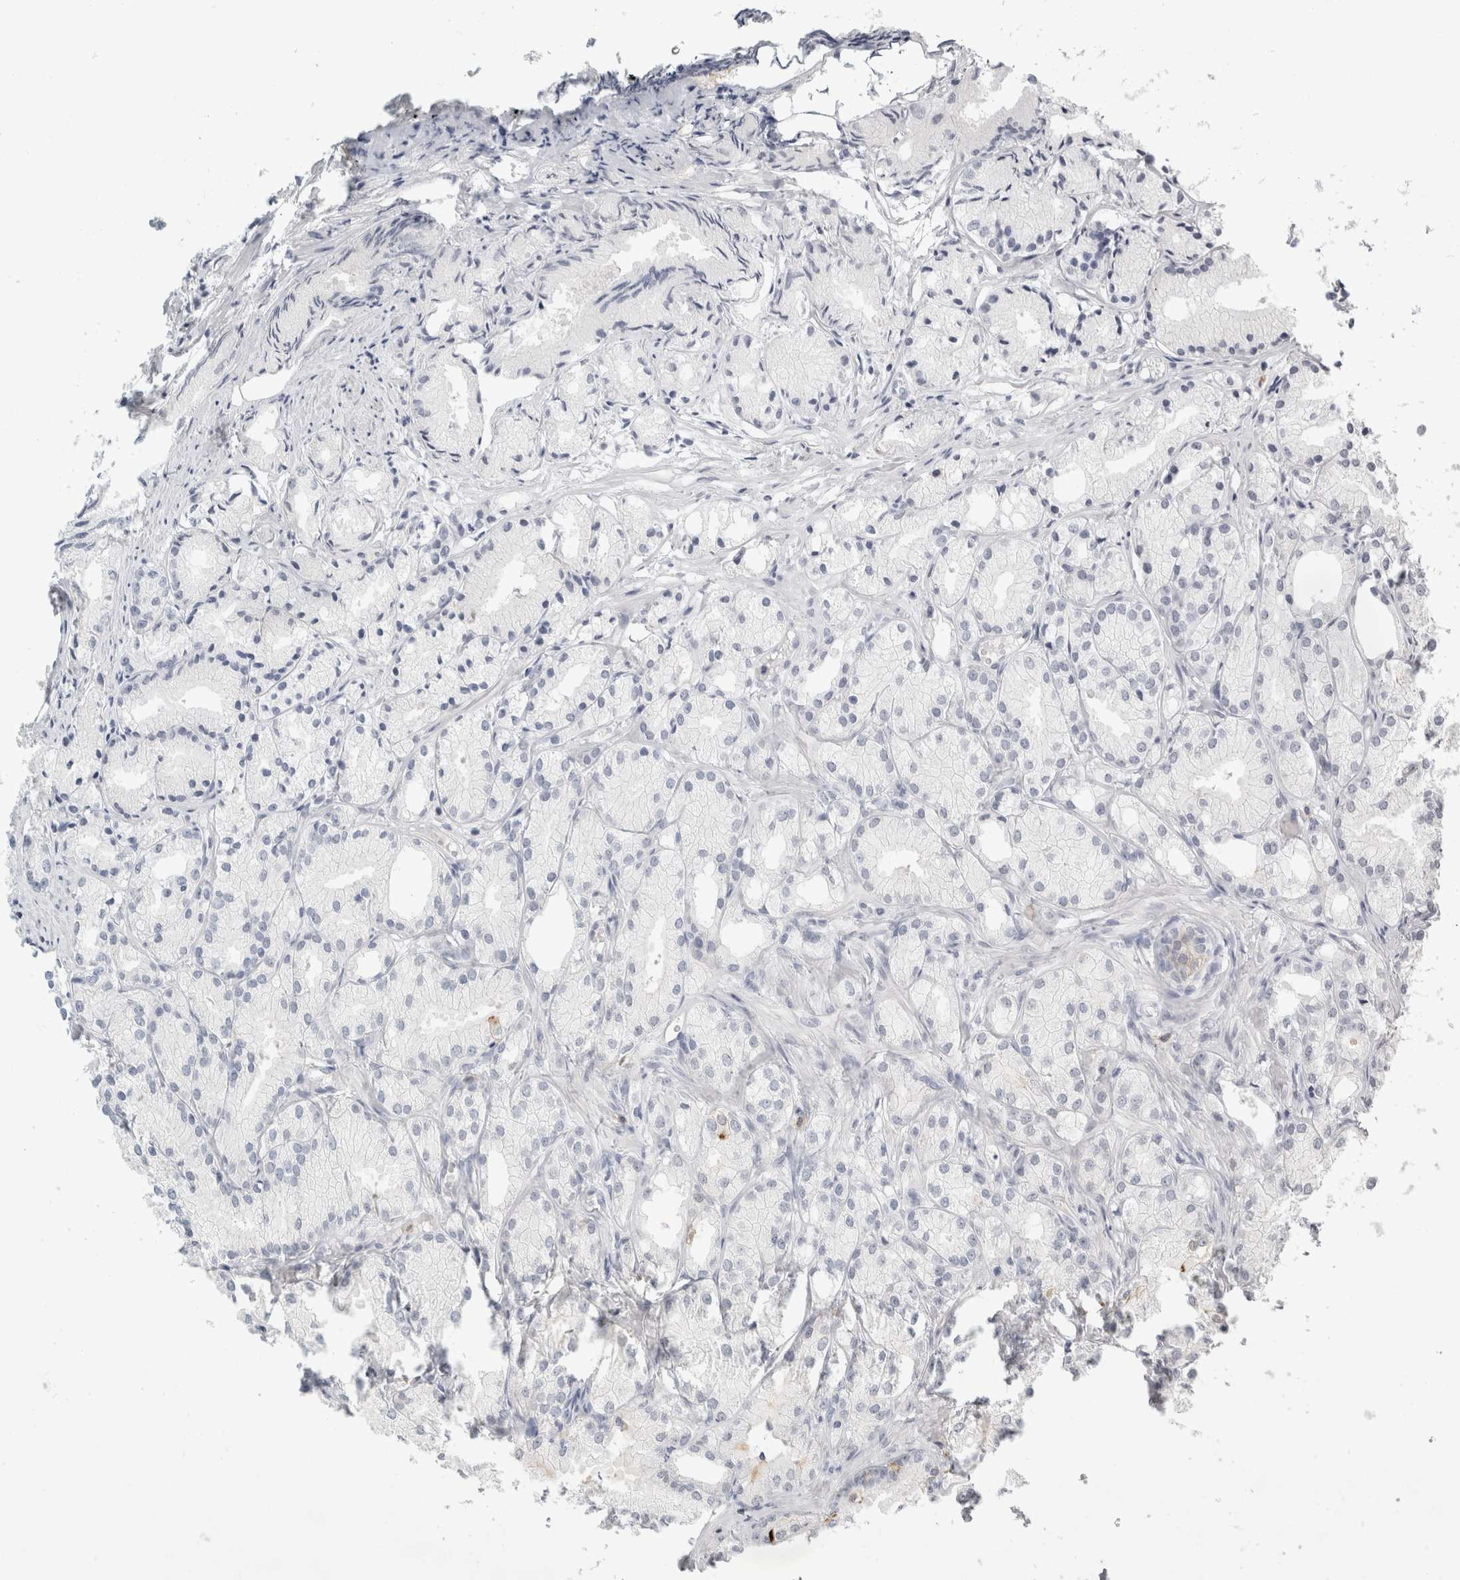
{"staining": {"intensity": "negative", "quantity": "none", "location": "none"}, "tissue": "prostate cancer", "cell_type": "Tumor cells", "image_type": "cancer", "snomed": [{"axis": "morphology", "description": "Adenocarcinoma, Low grade"}, {"axis": "topography", "description": "Prostate"}], "caption": "Prostate cancer was stained to show a protein in brown. There is no significant staining in tumor cells. (Immunohistochemistry, brightfield microscopy, high magnification).", "gene": "P2RY2", "patient": {"sex": "male", "age": 72}}